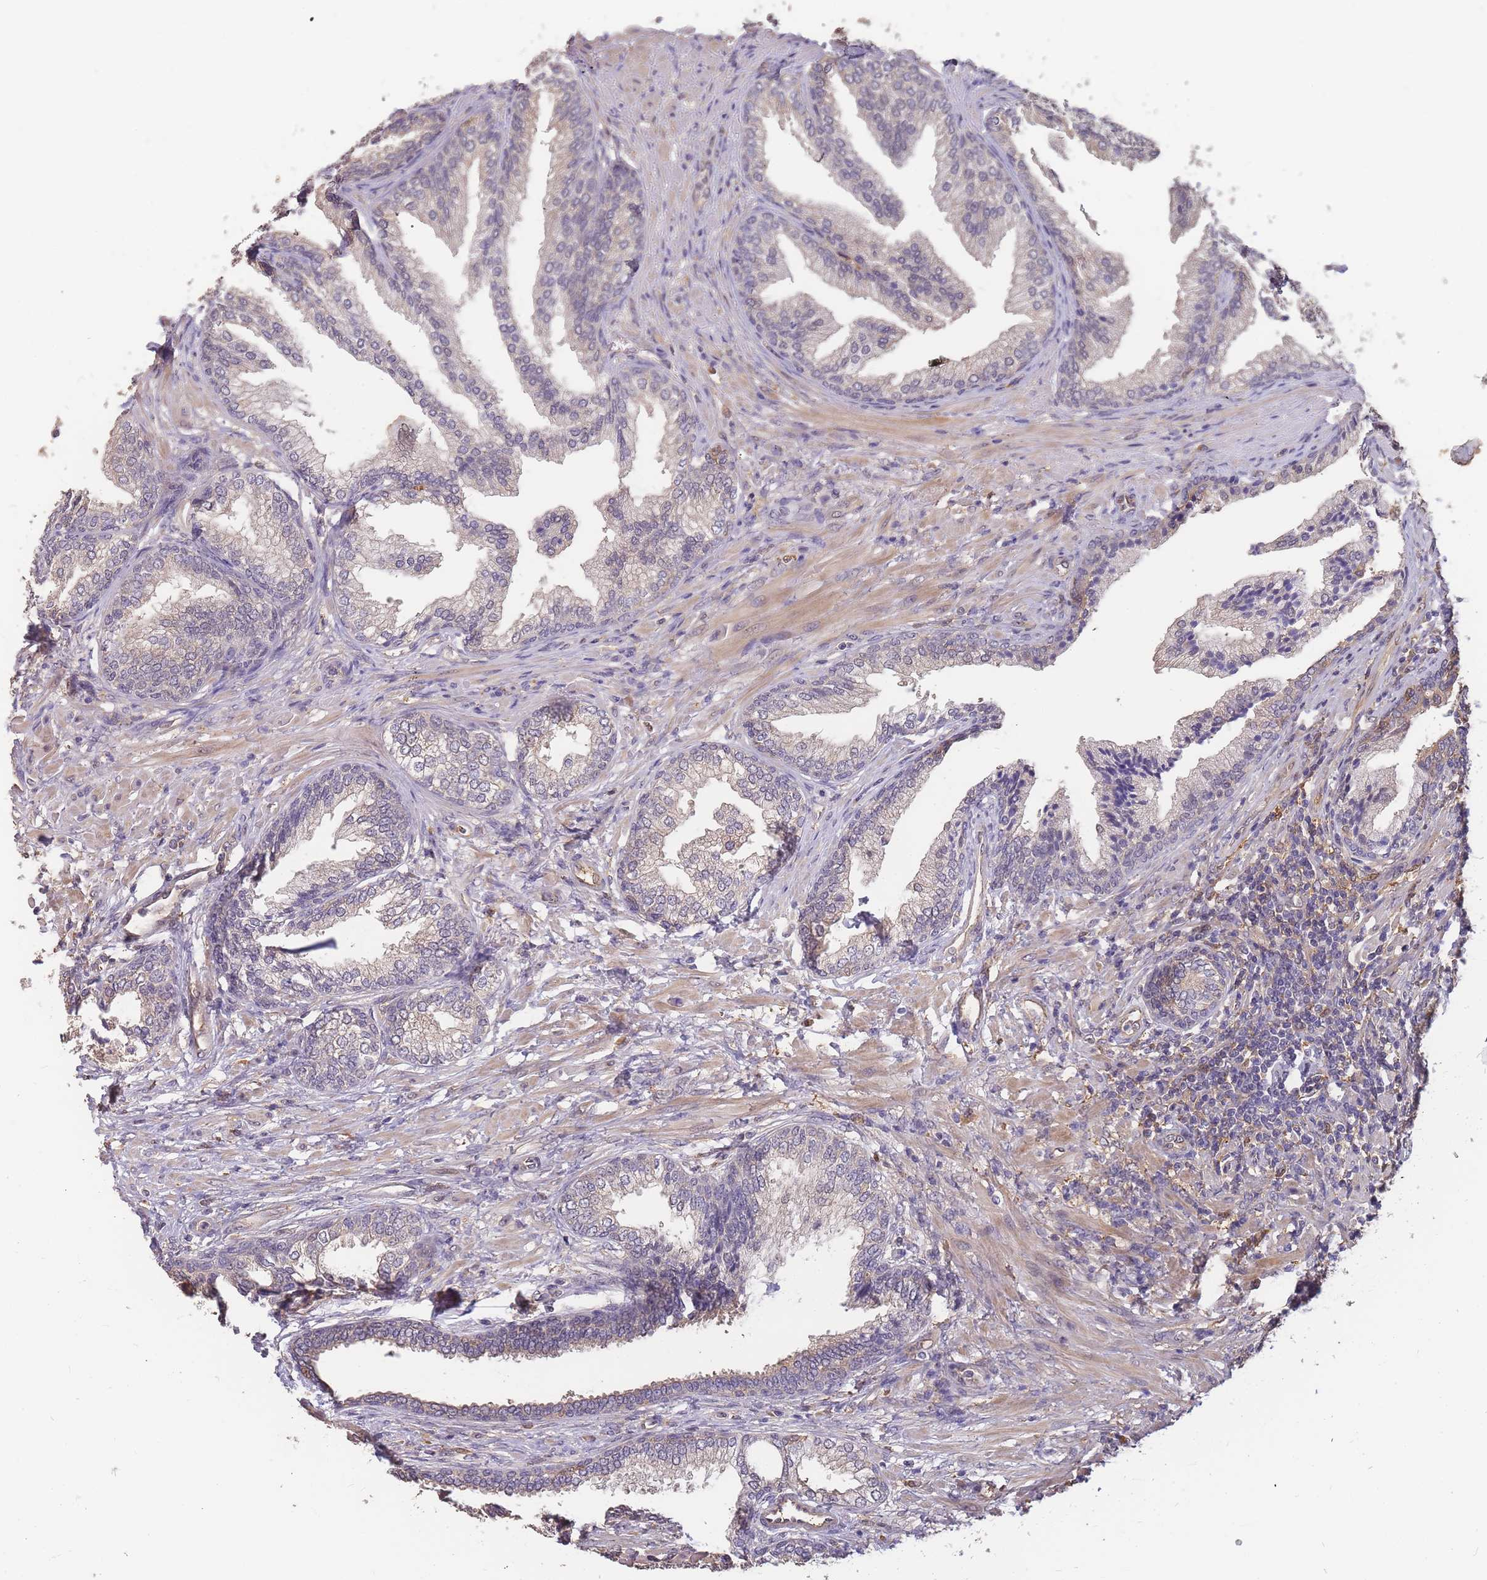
{"staining": {"intensity": "weak", "quantity": "25%-75%", "location": "cytoplasmic/membranous"}, "tissue": "prostate", "cell_type": "Glandular cells", "image_type": "normal", "snomed": [{"axis": "morphology", "description": "Normal tissue, NOS"}, {"axis": "topography", "description": "Prostate"}], "caption": "Immunohistochemistry (IHC) image of benign prostate: human prostate stained using immunohistochemistry reveals low levels of weak protein expression localized specifically in the cytoplasmic/membranous of glandular cells, appearing as a cytoplasmic/membranous brown color.", "gene": "CDKN2AIPNL", "patient": {"sex": "male", "age": 76}}